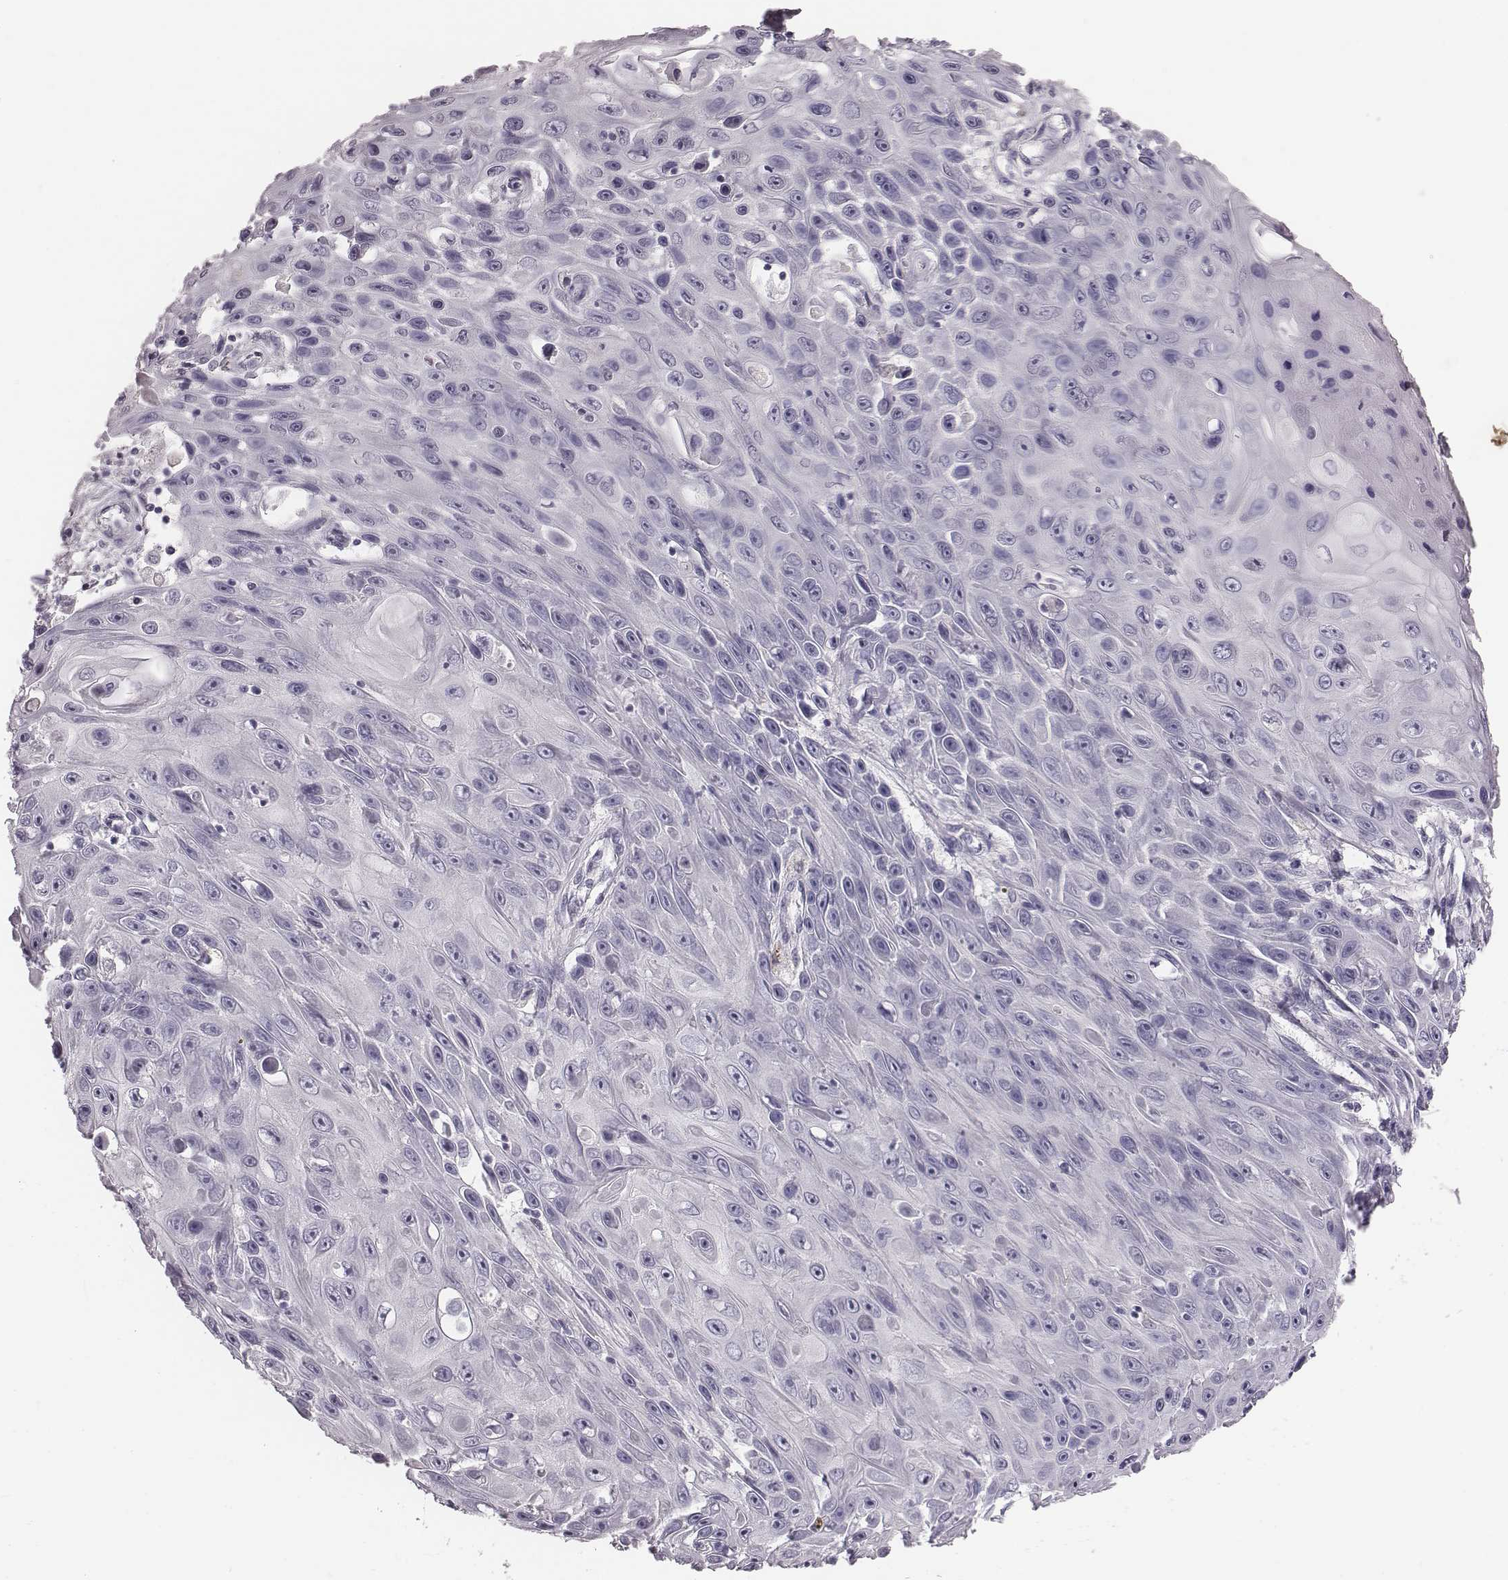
{"staining": {"intensity": "negative", "quantity": "none", "location": "none"}, "tissue": "skin cancer", "cell_type": "Tumor cells", "image_type": "cancer", "snomed": [{"axis": "morphology", "description": "Squamous cell carcinoma, NOS"}, {"axis": "topography", "description": "Skin"}], "caption": "Immunohistochemical staining of human skin cancer demonstrates no significant positivity in tumor cells.", "gene": "CRISP1", "patient": {"sex": "male", "age": 82}}